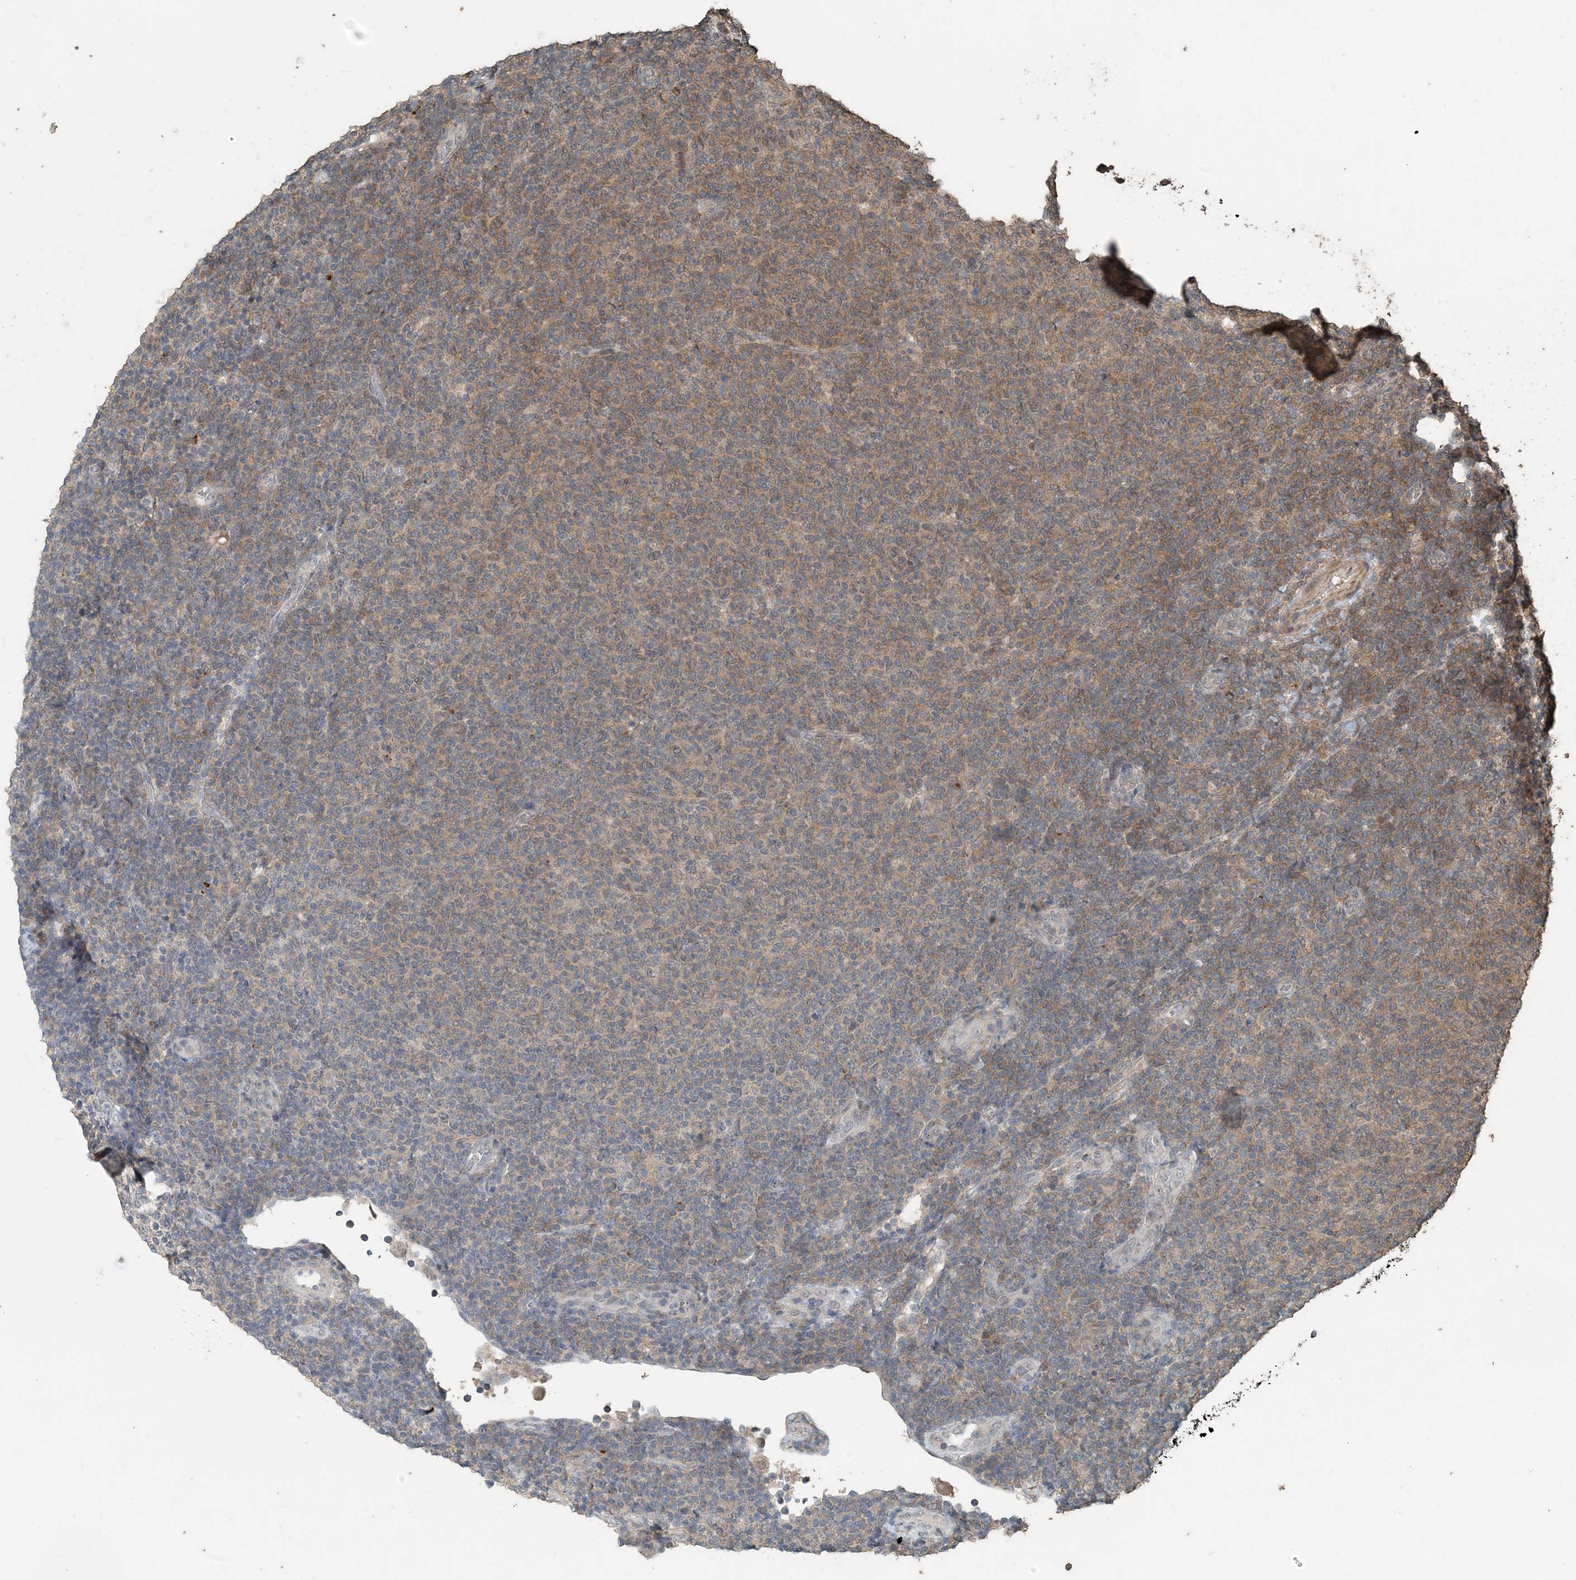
{"staining": {"intensity": "weak", "quantity": "<25%", "location": "cytoplasmic/membranous"}, "tissue": "lymphoma", "cell_type": "Tumor cells", "image_type": "cancer", "snomed": [{"axis": "morphology", "description": "Malignant lymphoma, non-Hodgkin's type, Low grade"}, {"axis": "topography", "description": "Lymph node"}], "caption": "DAB (3,3'-diaminobenzidine) immunohistochemical staining of human malignant lymphoma, non-Hodgkin's type (low-grade) demonstrates no significant positivity in tumor cells.", "gene": "ZC3H12A", "patient": {"sex": "male", "age": 66}}